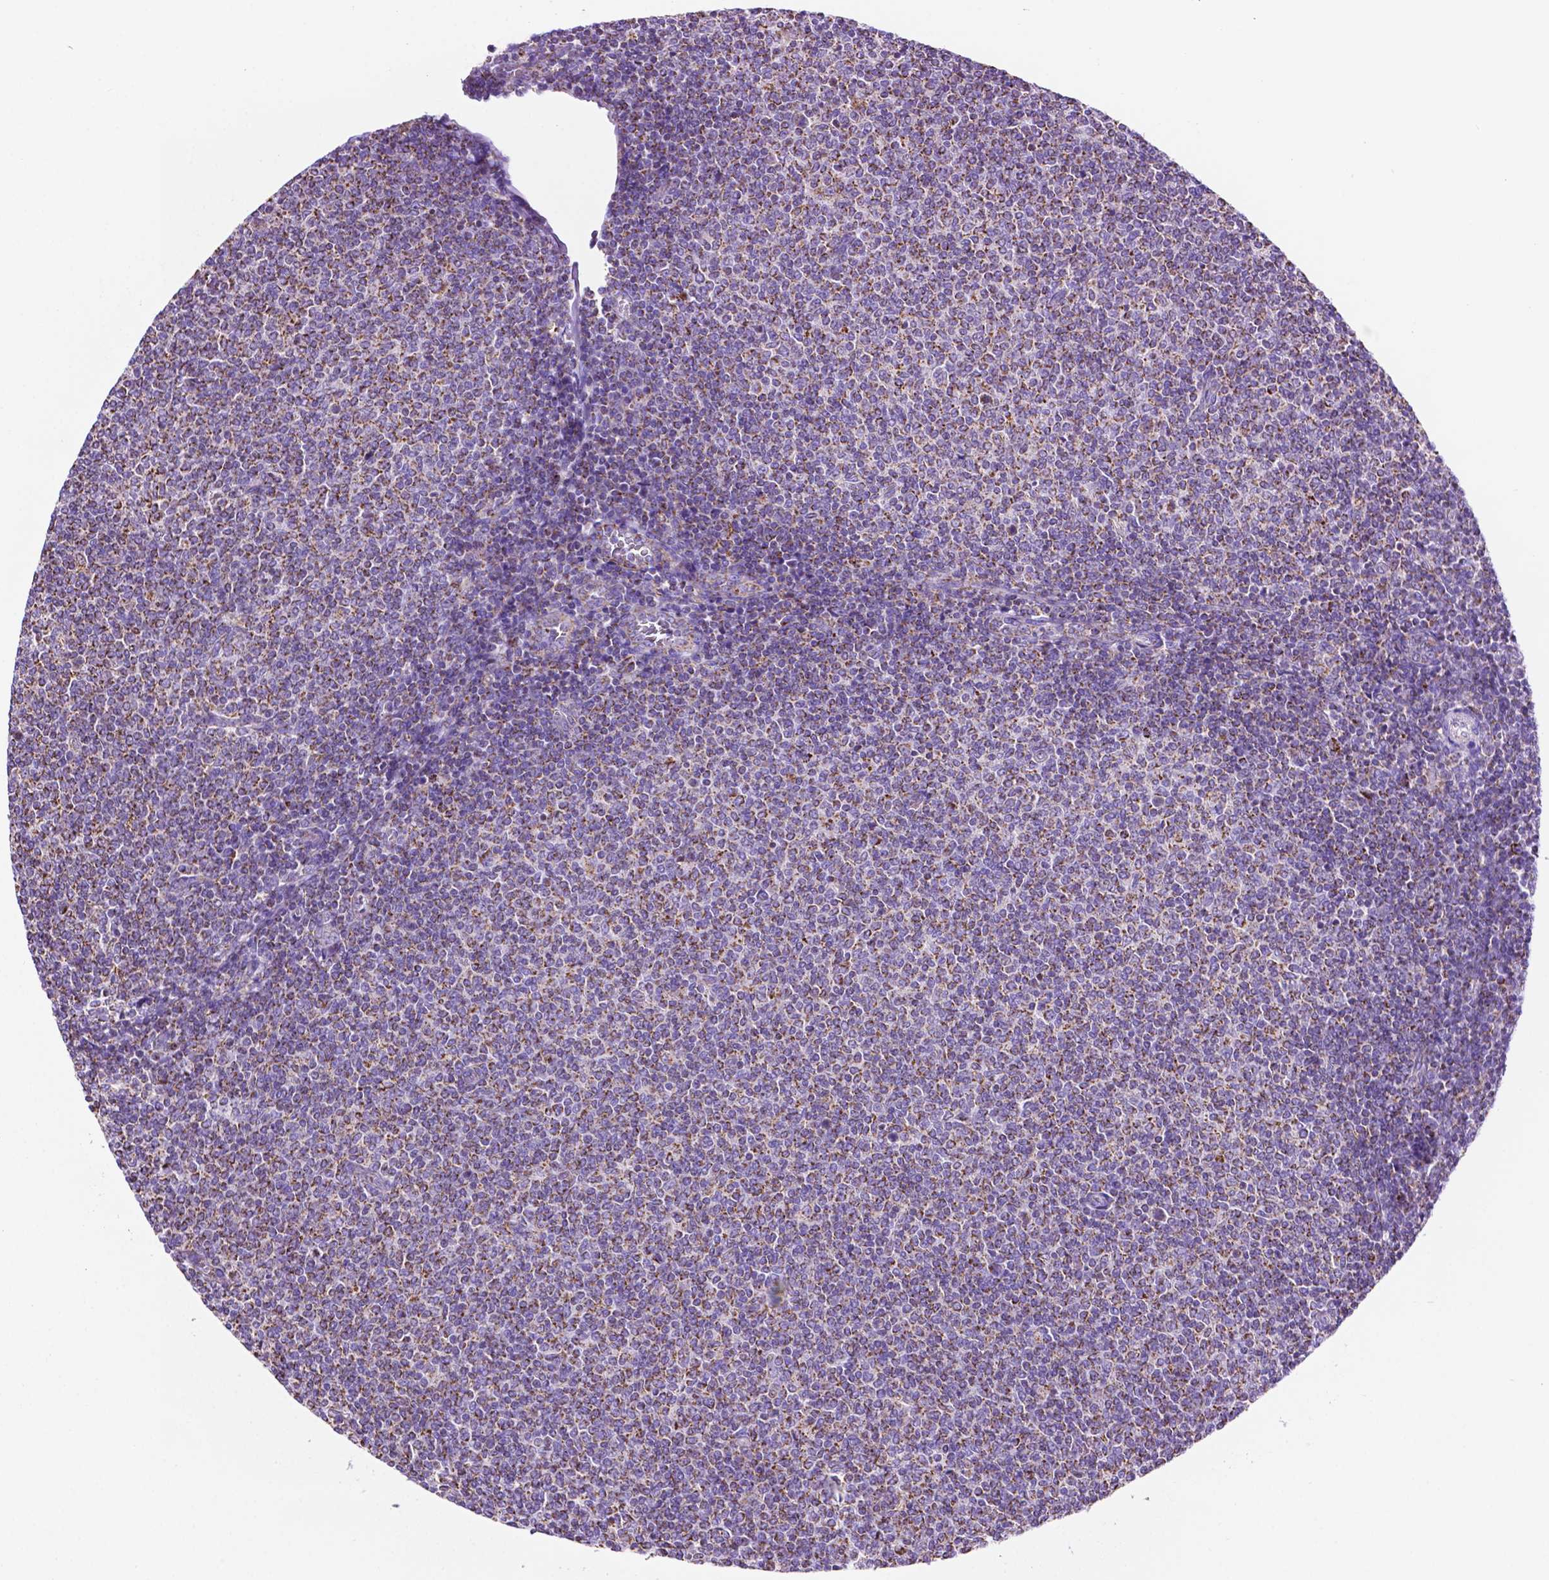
{"staining": {"intensity": "strong", "quantity": ">75%", "location": "cytoplasmic/membranous"}, "tissue": "lymphoma", "cell_type": "Tumor cells", "image_type": "cancer", "snomed": [{"axis": "morphology", "description": "Malignant lymphoma, non-Hodgkin's type, Low grade"}, {"axis": "topography", "description": "Lymph node"}], "caption": "The image reveals staining of low-grade malignant lymphoma, non-Hodgkin's type, revealing strong cytoplasmic/membranous protein positivity (brown color) within tumor cells.", "gene": "GDPD5", "patient": {"sex": "male", "age": 52}}